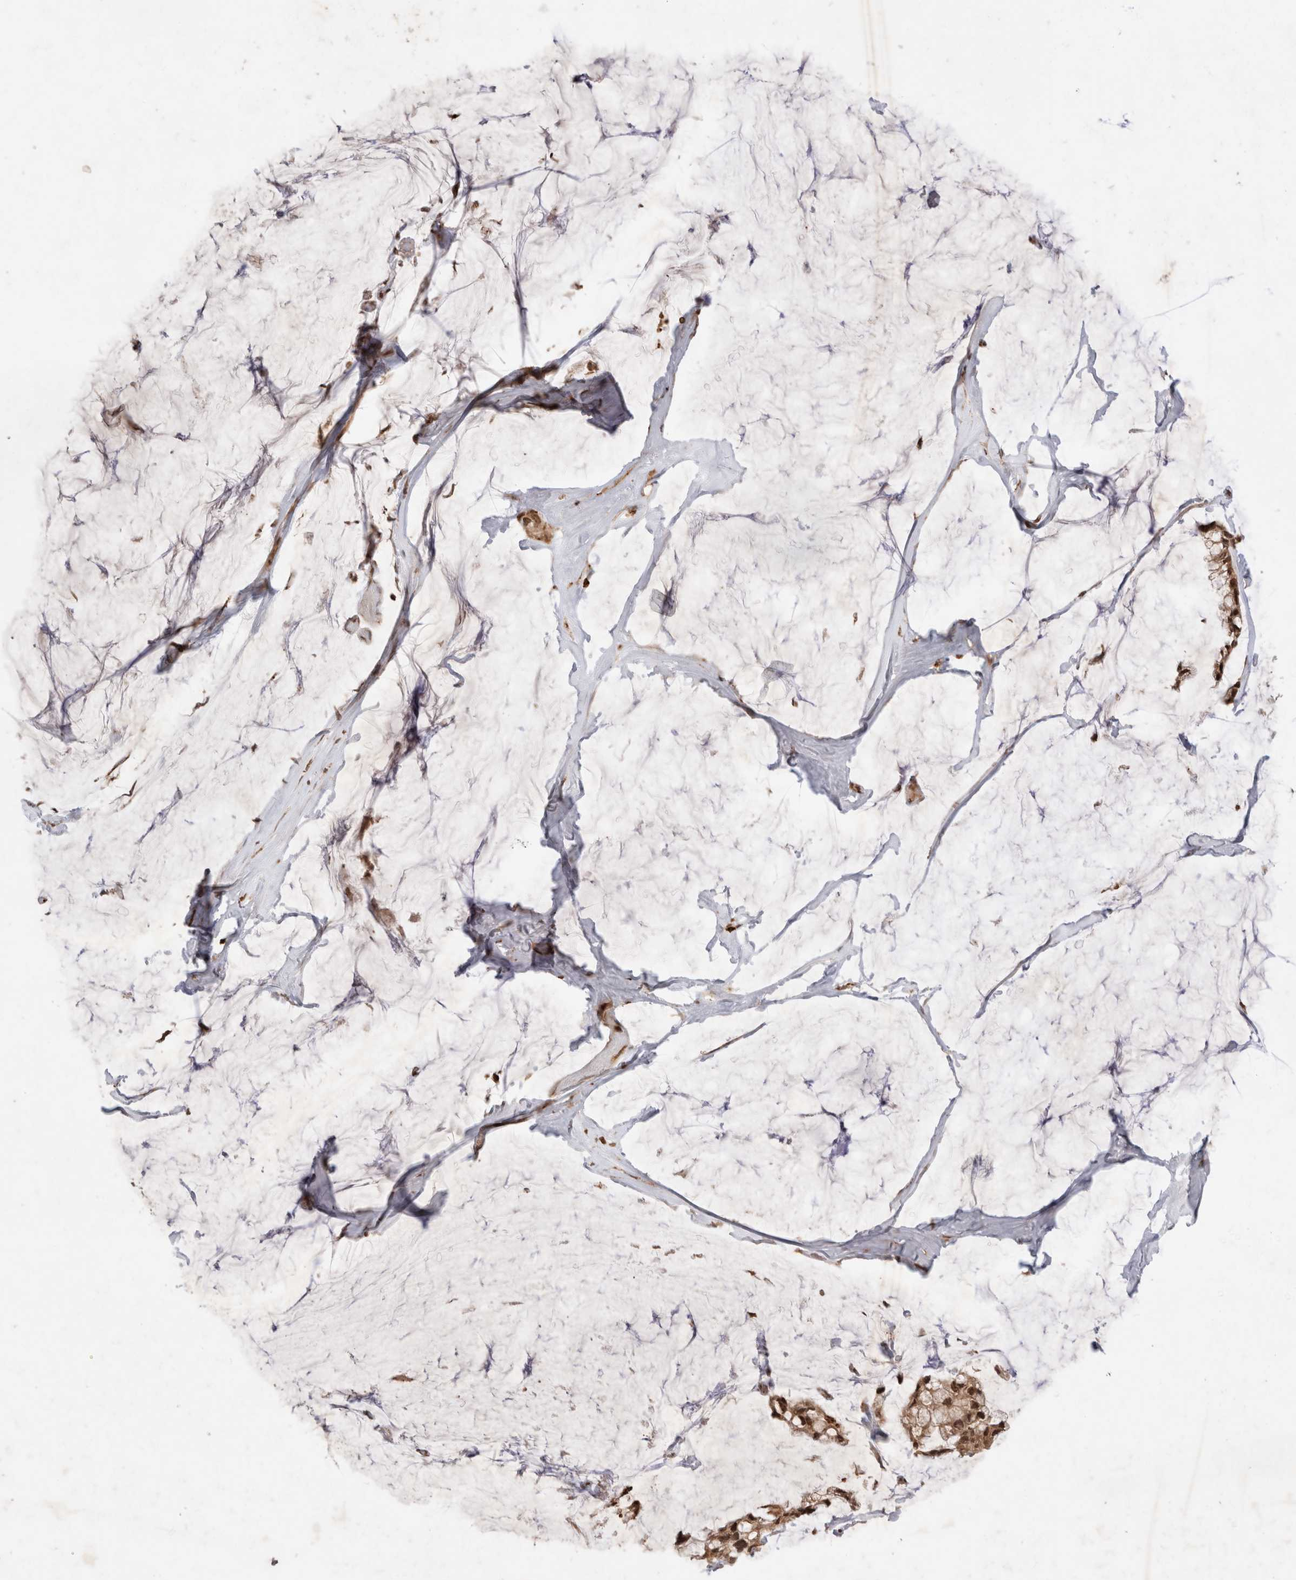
{"staining": {"intensity": "moderate", "quantity": ">75%", "location": "cytoplasmic/membranous,nuclear"}, "tissue": "ovarian cancer", "cell_type": "Tumor cells", "image_type": "cancer", "snomed": [{"axis": "morphology", "description": "Cystadenocarcinoma, mucinous, NOS"}, {"axis": "topography", "description": "Ovary"}], "caption": "Mucinous cystadenocarcinoma (ovarian) was stained to show a protein in brown. There is medium levels of moderate cytoplasmic/membranous and nuclear expression in approximately >75% of tumor cells.", "gene": "FAM221A", "patient": {"sex": "female", "age": 39}}